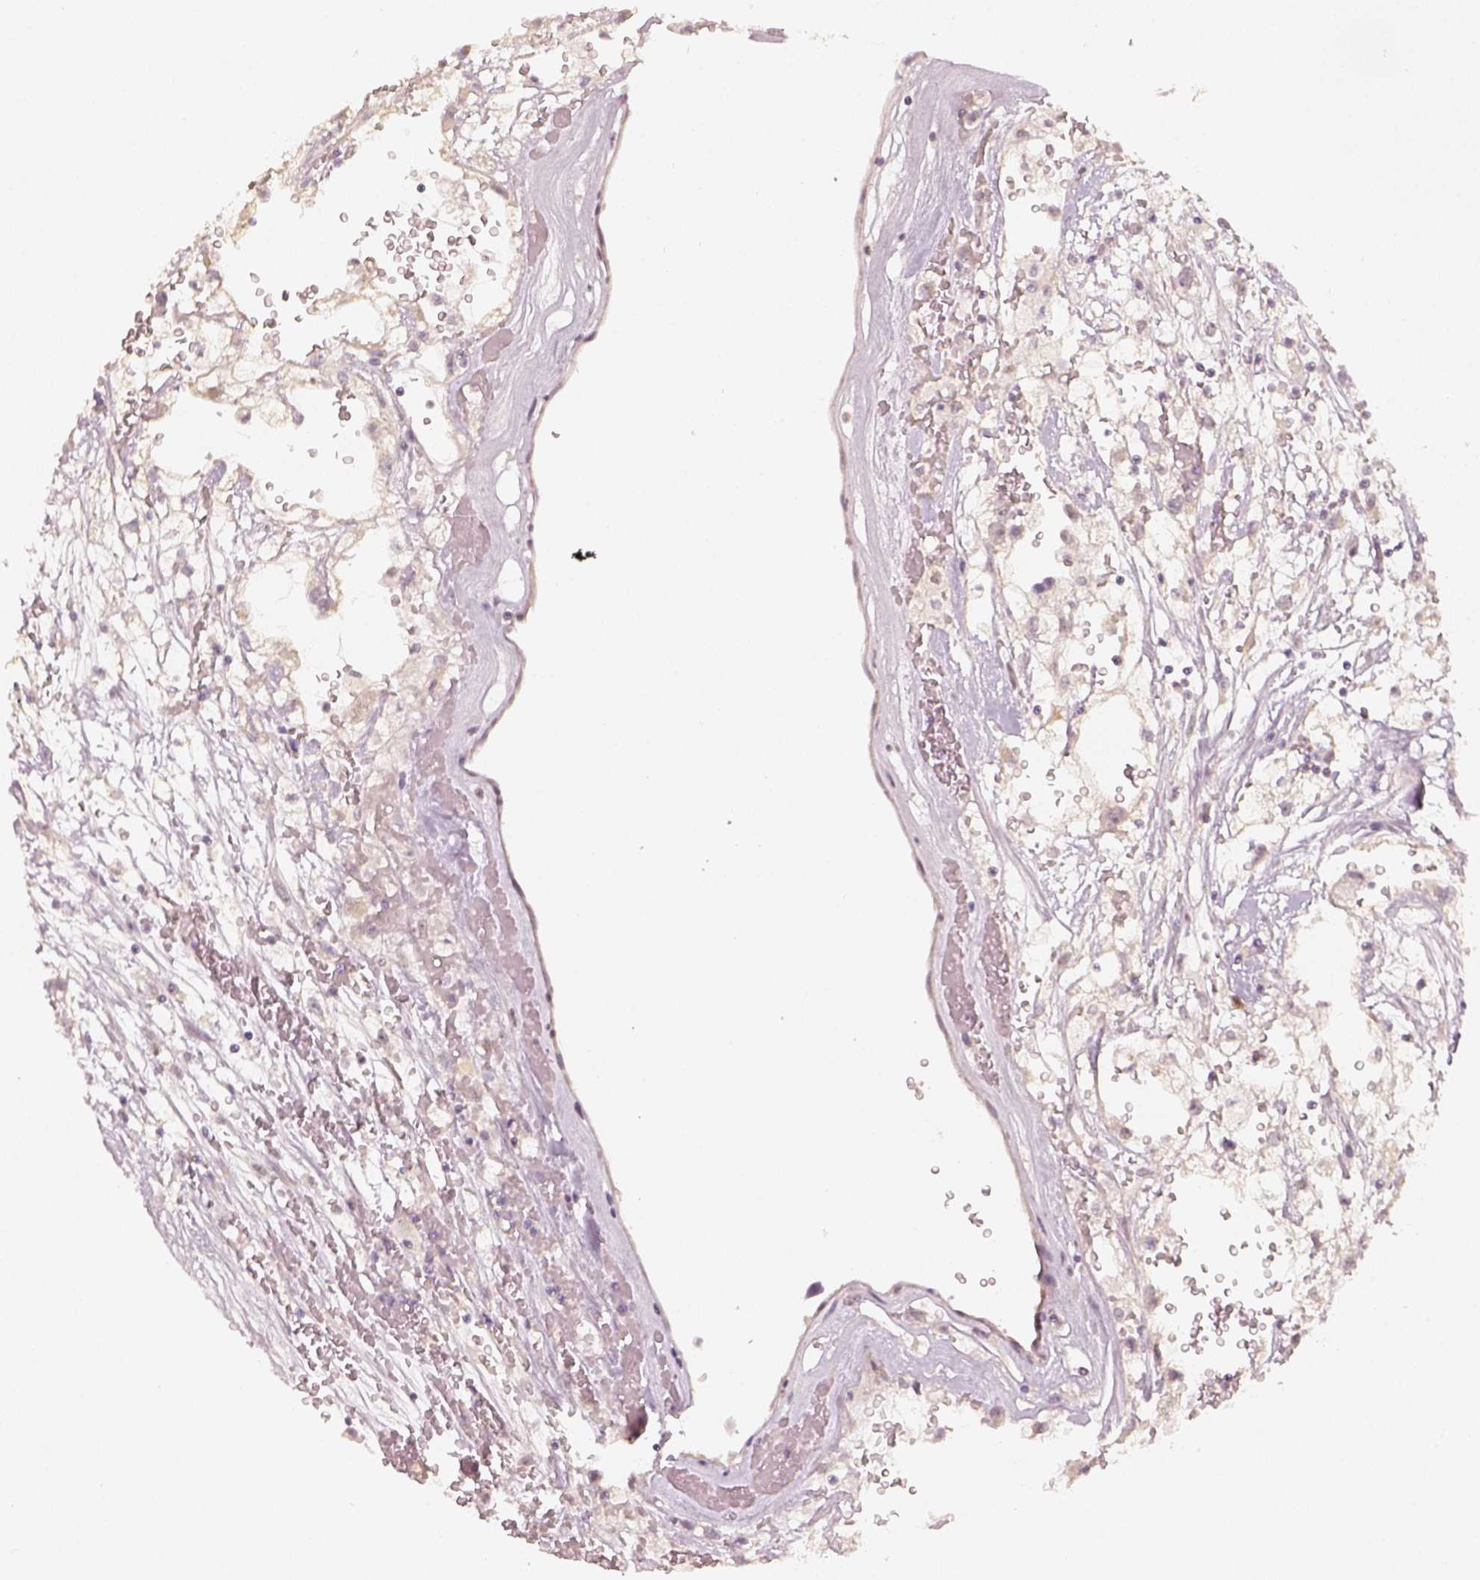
{"staining": {"intensity": "negative", "quantity": "none", "location": "none"}, "tissue": "renal cancer", "cell_type": "Tumor cells", "image_type": "cancer", "snomed": [{"axis": "morphology", "description": "Adenocarcinoma, NOS"}, {"axis": "topography", "description": "Kidney"}], "caption": "A high-resolution histopathology image shows immunohistochemistry (IHC) staining of renal adenocarcinoma, which shows no significant expression in tumor cells.", "gene": "EAF2", "patient": {"sex": "male", "age": 59}}